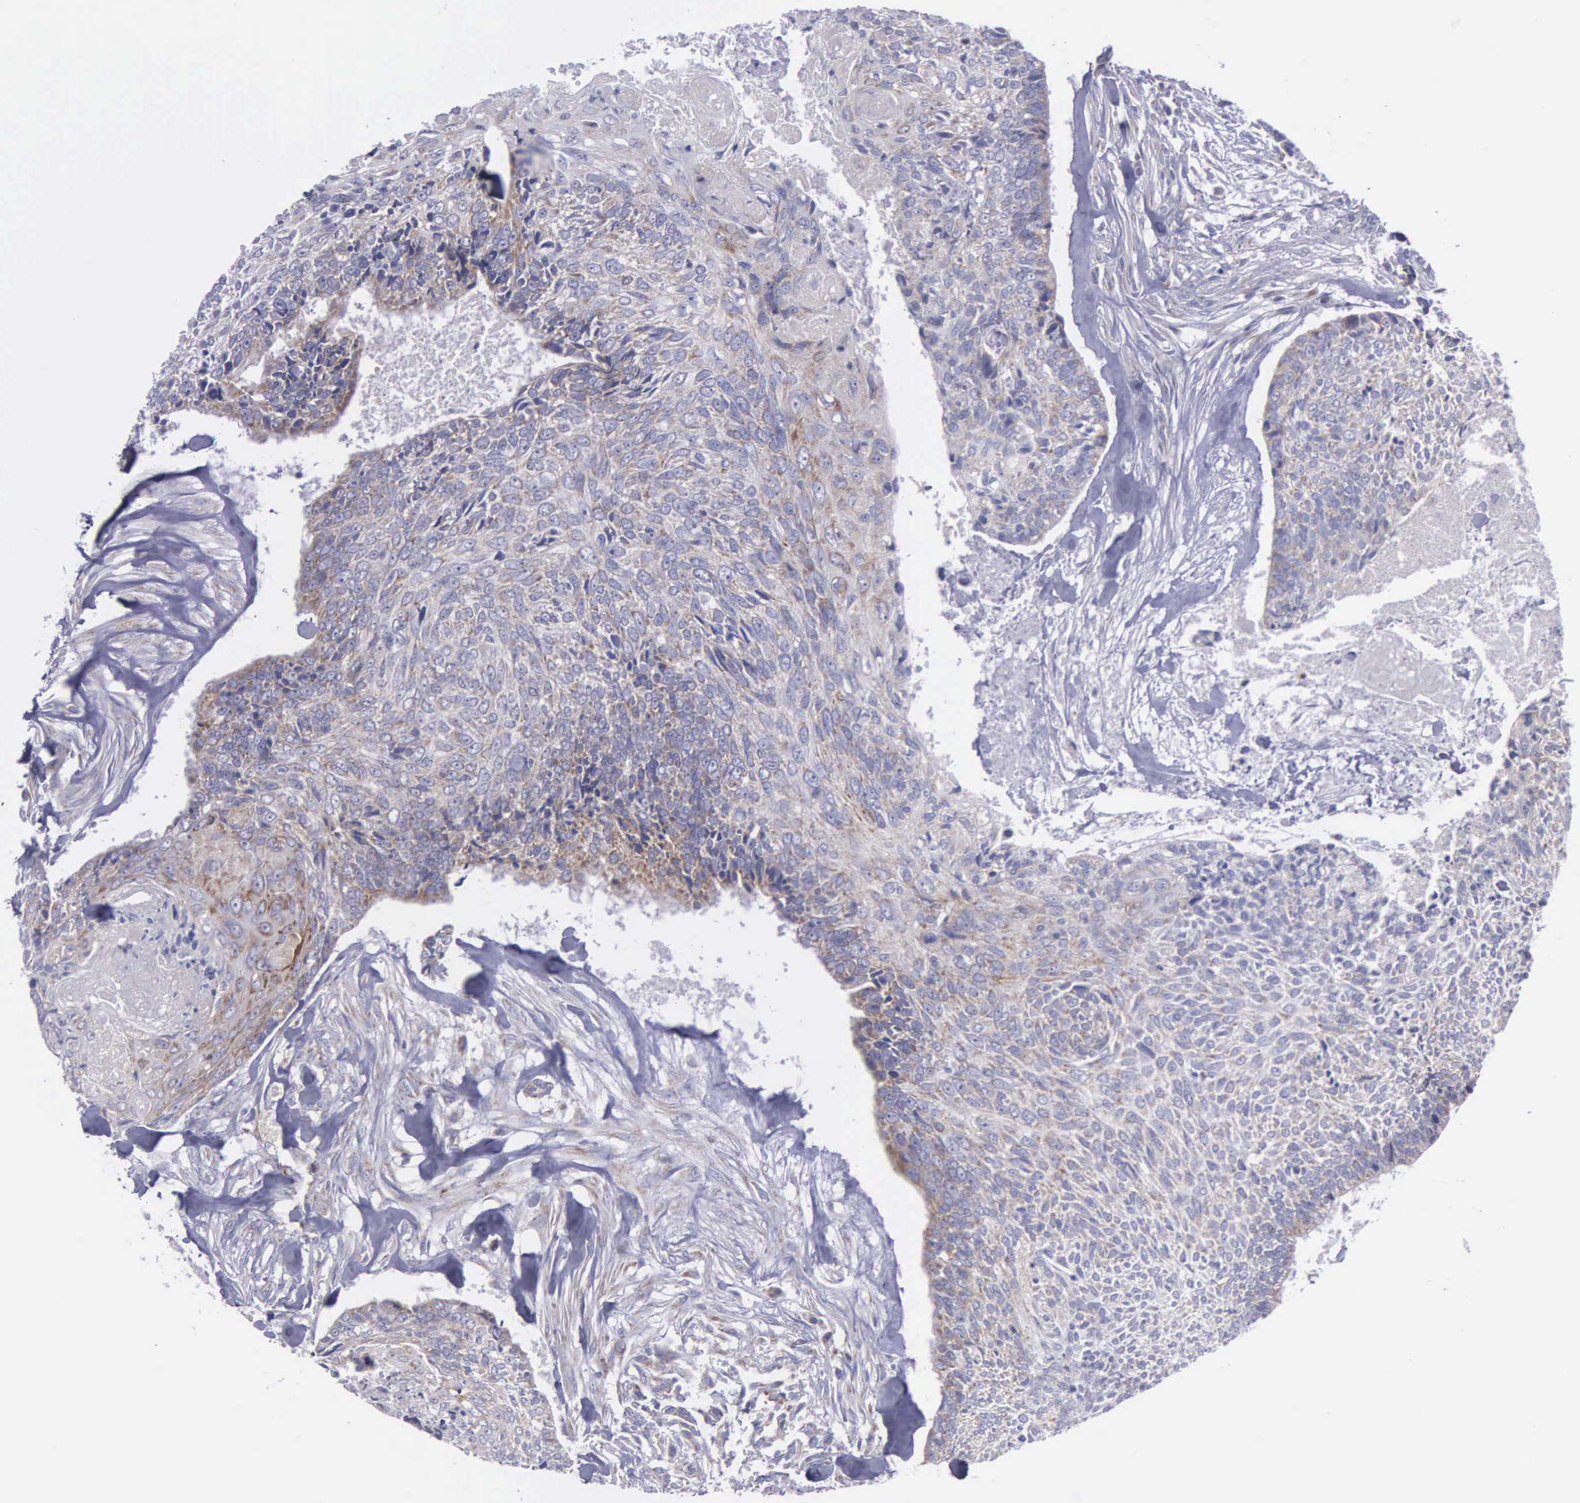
{"staining": {"intensity": "weak", "quantity": "25%-75%", "location": "cytoplasmic/membranous"}, "tissue": "head and neck cancer", "cell_type": "Tumor cells", "image_type": "cancer", "snomed": [{"axis": "morphology", "description": "Squamous cell carcinoma, NOS"}, {"axis": "topography", "description": "Salivary gland"}, {"axis": "topography", "description": "Head-Neck"}], "caption": "Immunohistochemistry (DAB) staining of human head and neck squamous cell carcinoma displays weak cytoplasmic/membranous protein positivity in approximately 25%-75% of tumor cells. Nuclei are stained in blue.", "gene": "SYNJ2BP", "patient": {"sex": "male", "age": 70}}